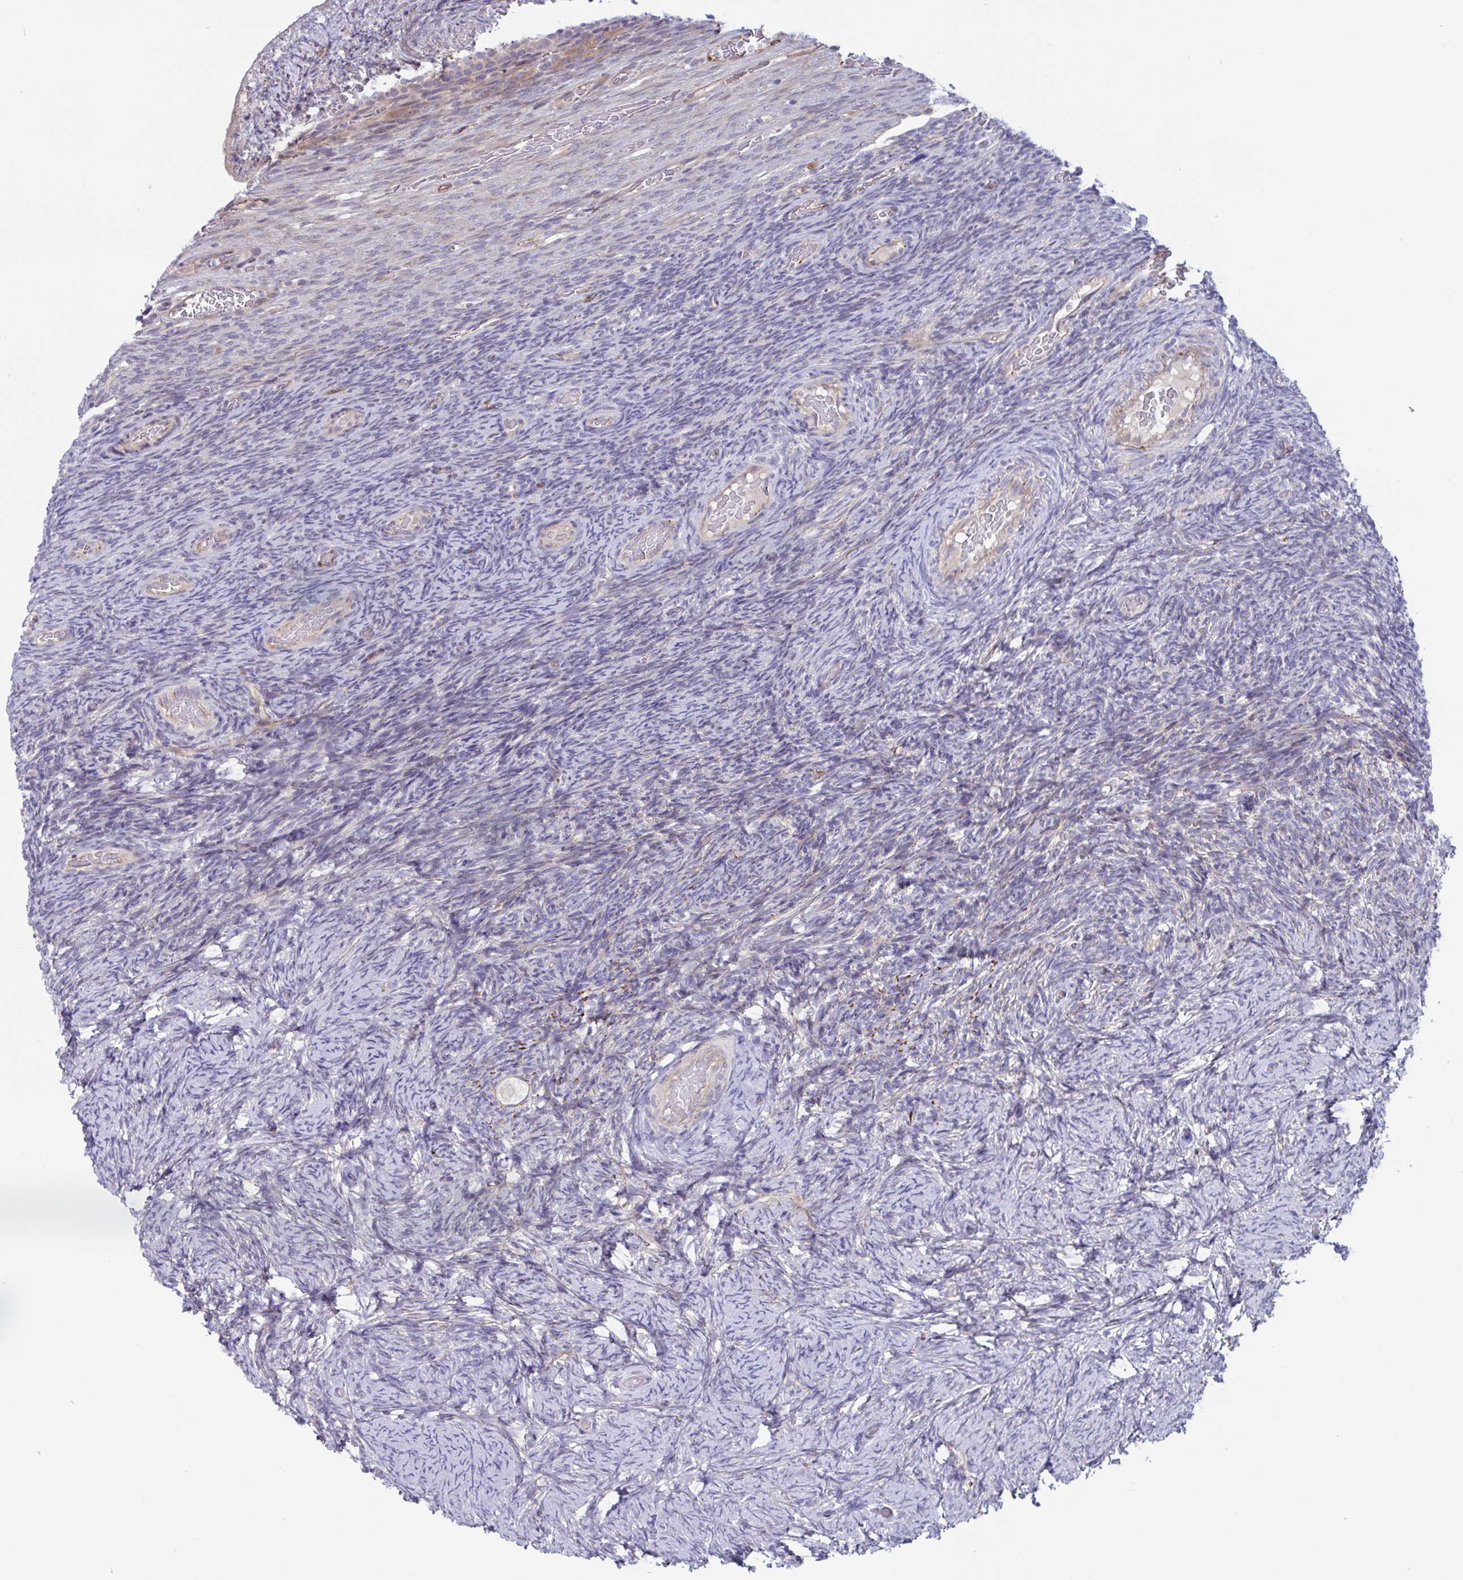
{"staining": {"intensity": "negative", "quantity": "none", "location": "none"}, "tissue": "ovary", "cell_type": "Follicle cells", "image_type": "normal", "snomed": [{"axis": "morphology", "description": "Normal tissue, NOS"}, {"axis": "topography", "description": "Ovary"}], "caption": "This is an IHC image of unremarkable ovary. There is no staining in follicle cells.", "gene": "IL37", "patient": {"sex": "female", "age": 34}}